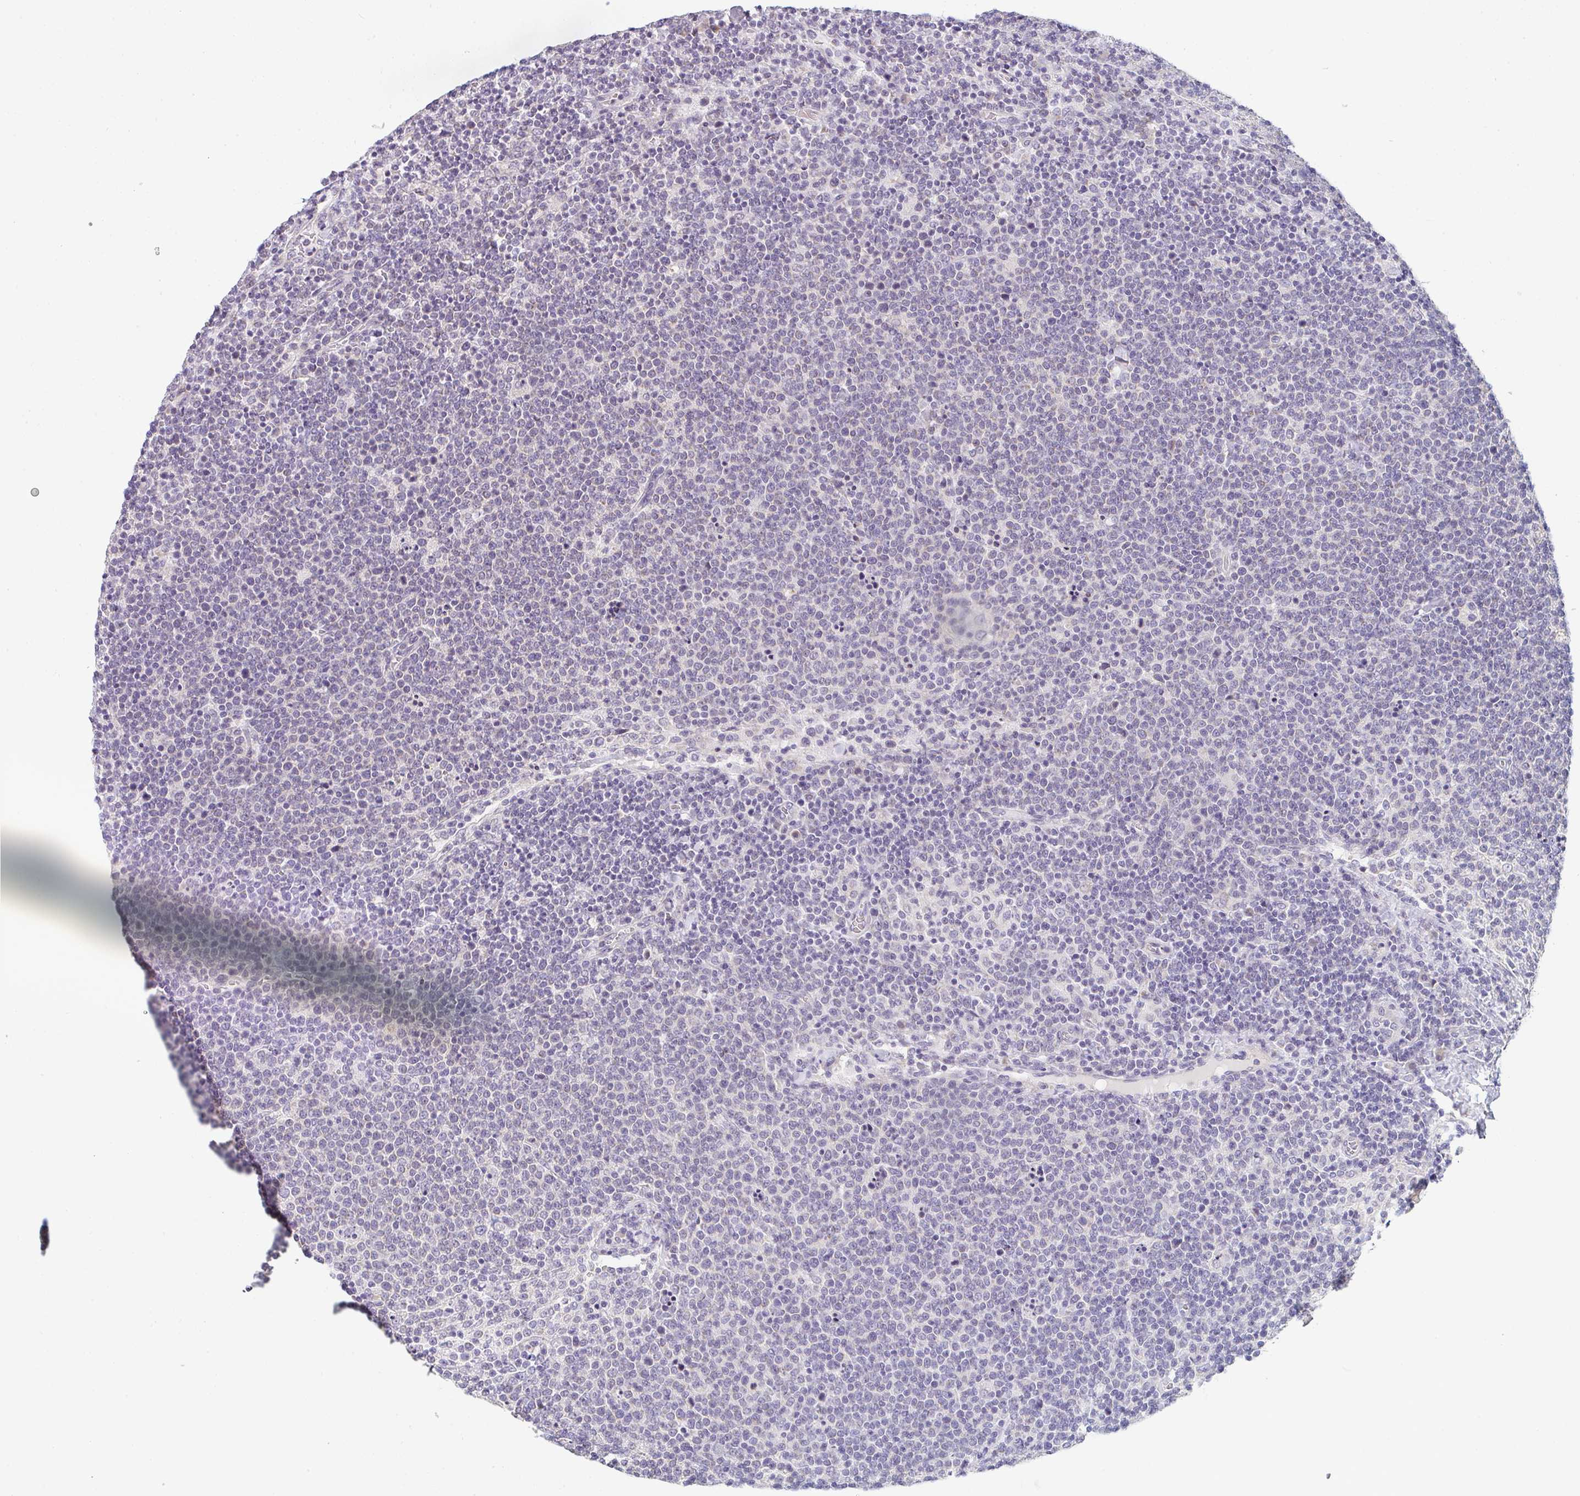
{"staining": {"intensity": "negative", "quantity": "none", "location": "none"}, "tissue": "lymphoma", "cell_type": "Tumor cells", "image_type": "cancer", "snomed": [{"axis": "morphology", "description": "Malignant lymphoma, non-Hodgkin's type, High grade"}, {"axis": "topography", "description": "Lymph node"}], "caption": "A high-resolution image shows immunohistochemistry (IHC) staining of lymphoma, which displays no significant staining in tumor cells.", "gene": "CACNA1S", "patient": {"sex": "male", "age": 61}}